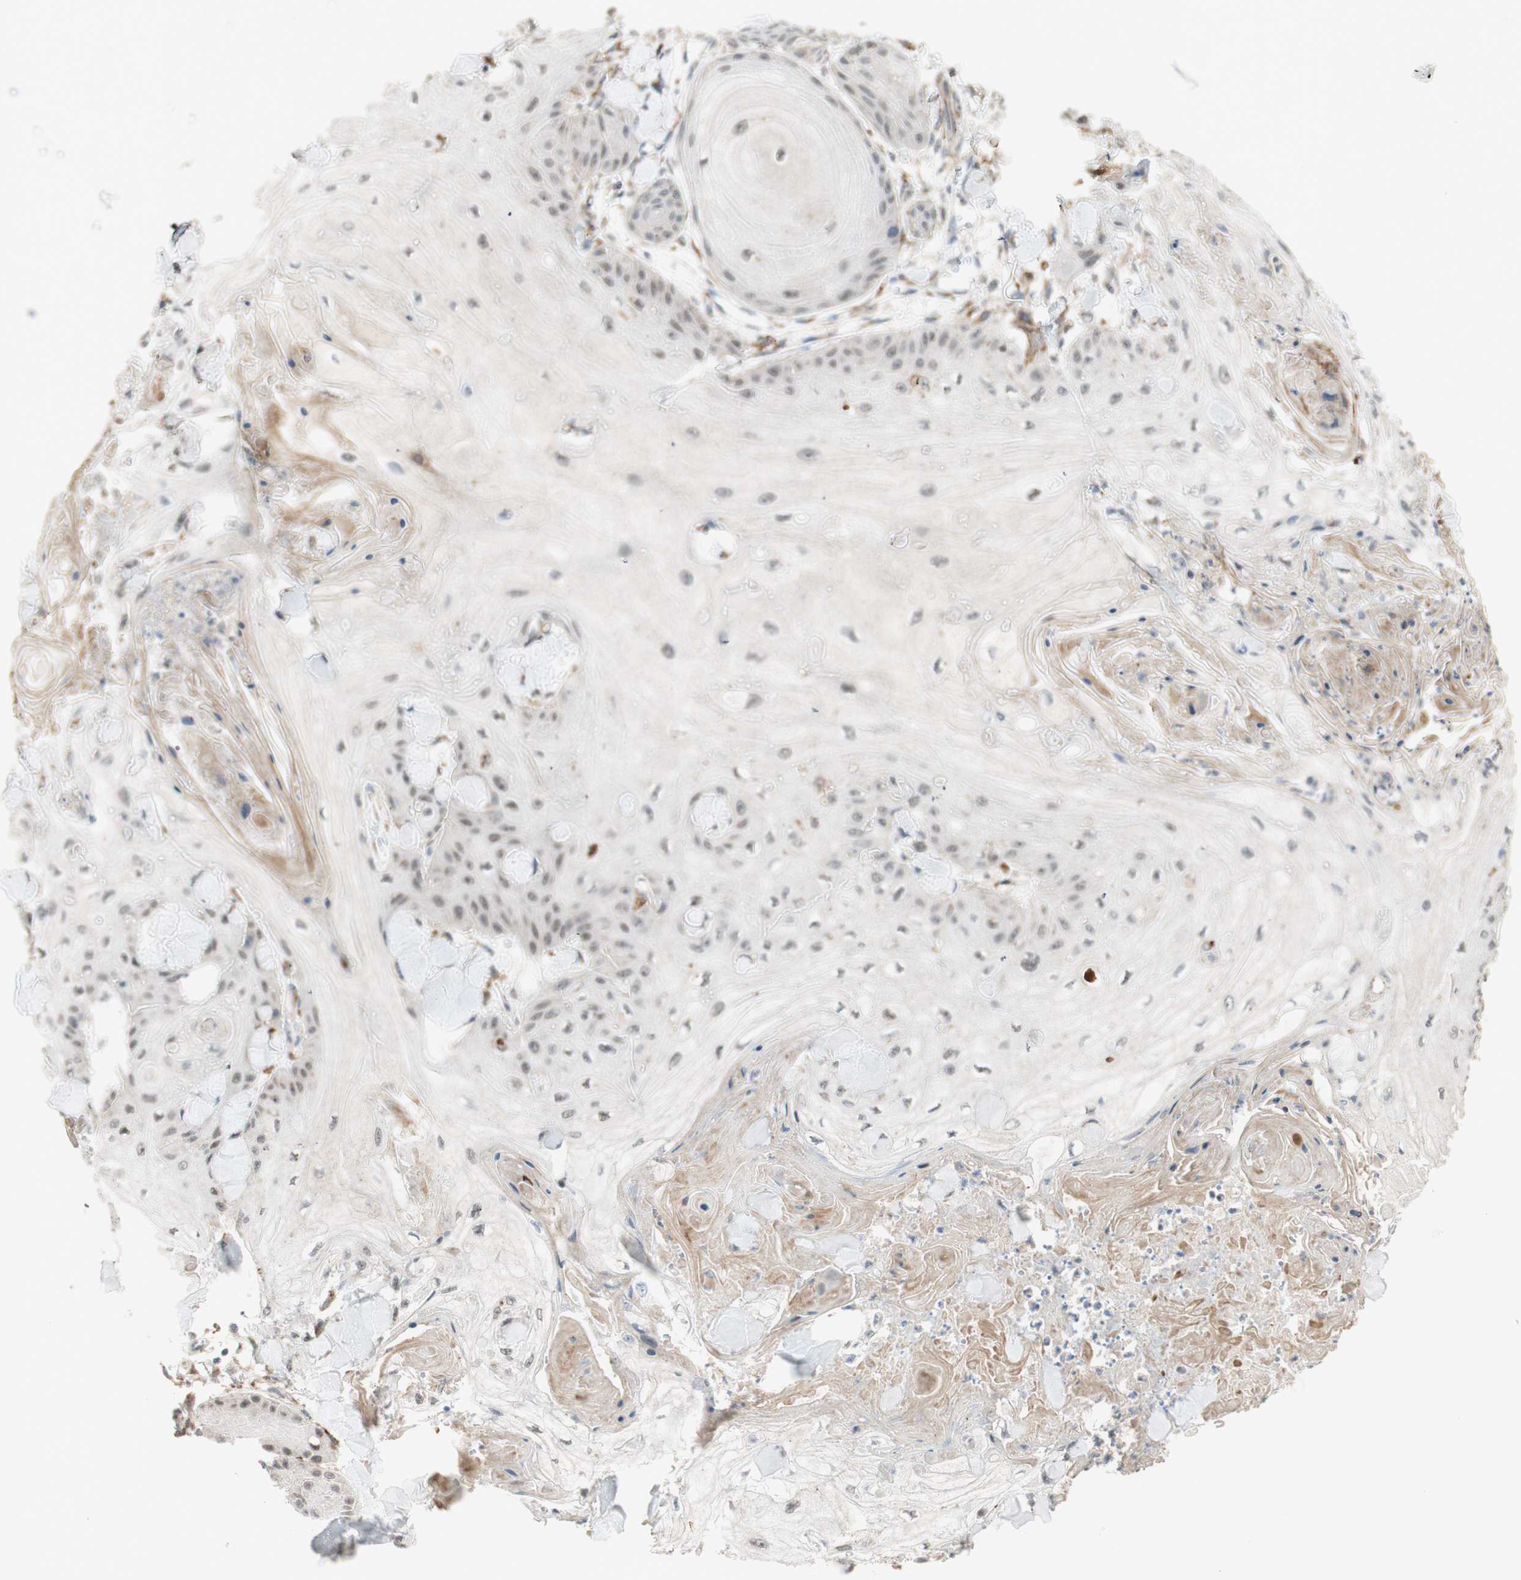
{"staining": {"intensity": "negative", "quantity": "none", "location": "none"}, "tissue": "skin cancer", "cell_type": "Tumor cells", "image_type": "cancer", "snomed": [{"axis": "morphology", "description": "Squamous cell carcinoma, NOS"}, {"axis": "topography", "description": "Skin"}], "caption": "Immunohistochemistry (IHC) image of neoplastic tissue: skin cancer stained with DAB (3,3'-diaminobenzidine) shows no significant protein expression in tumor cells.", "gene": "GAPT", "patient": {"sex": "male", "age": 74}}